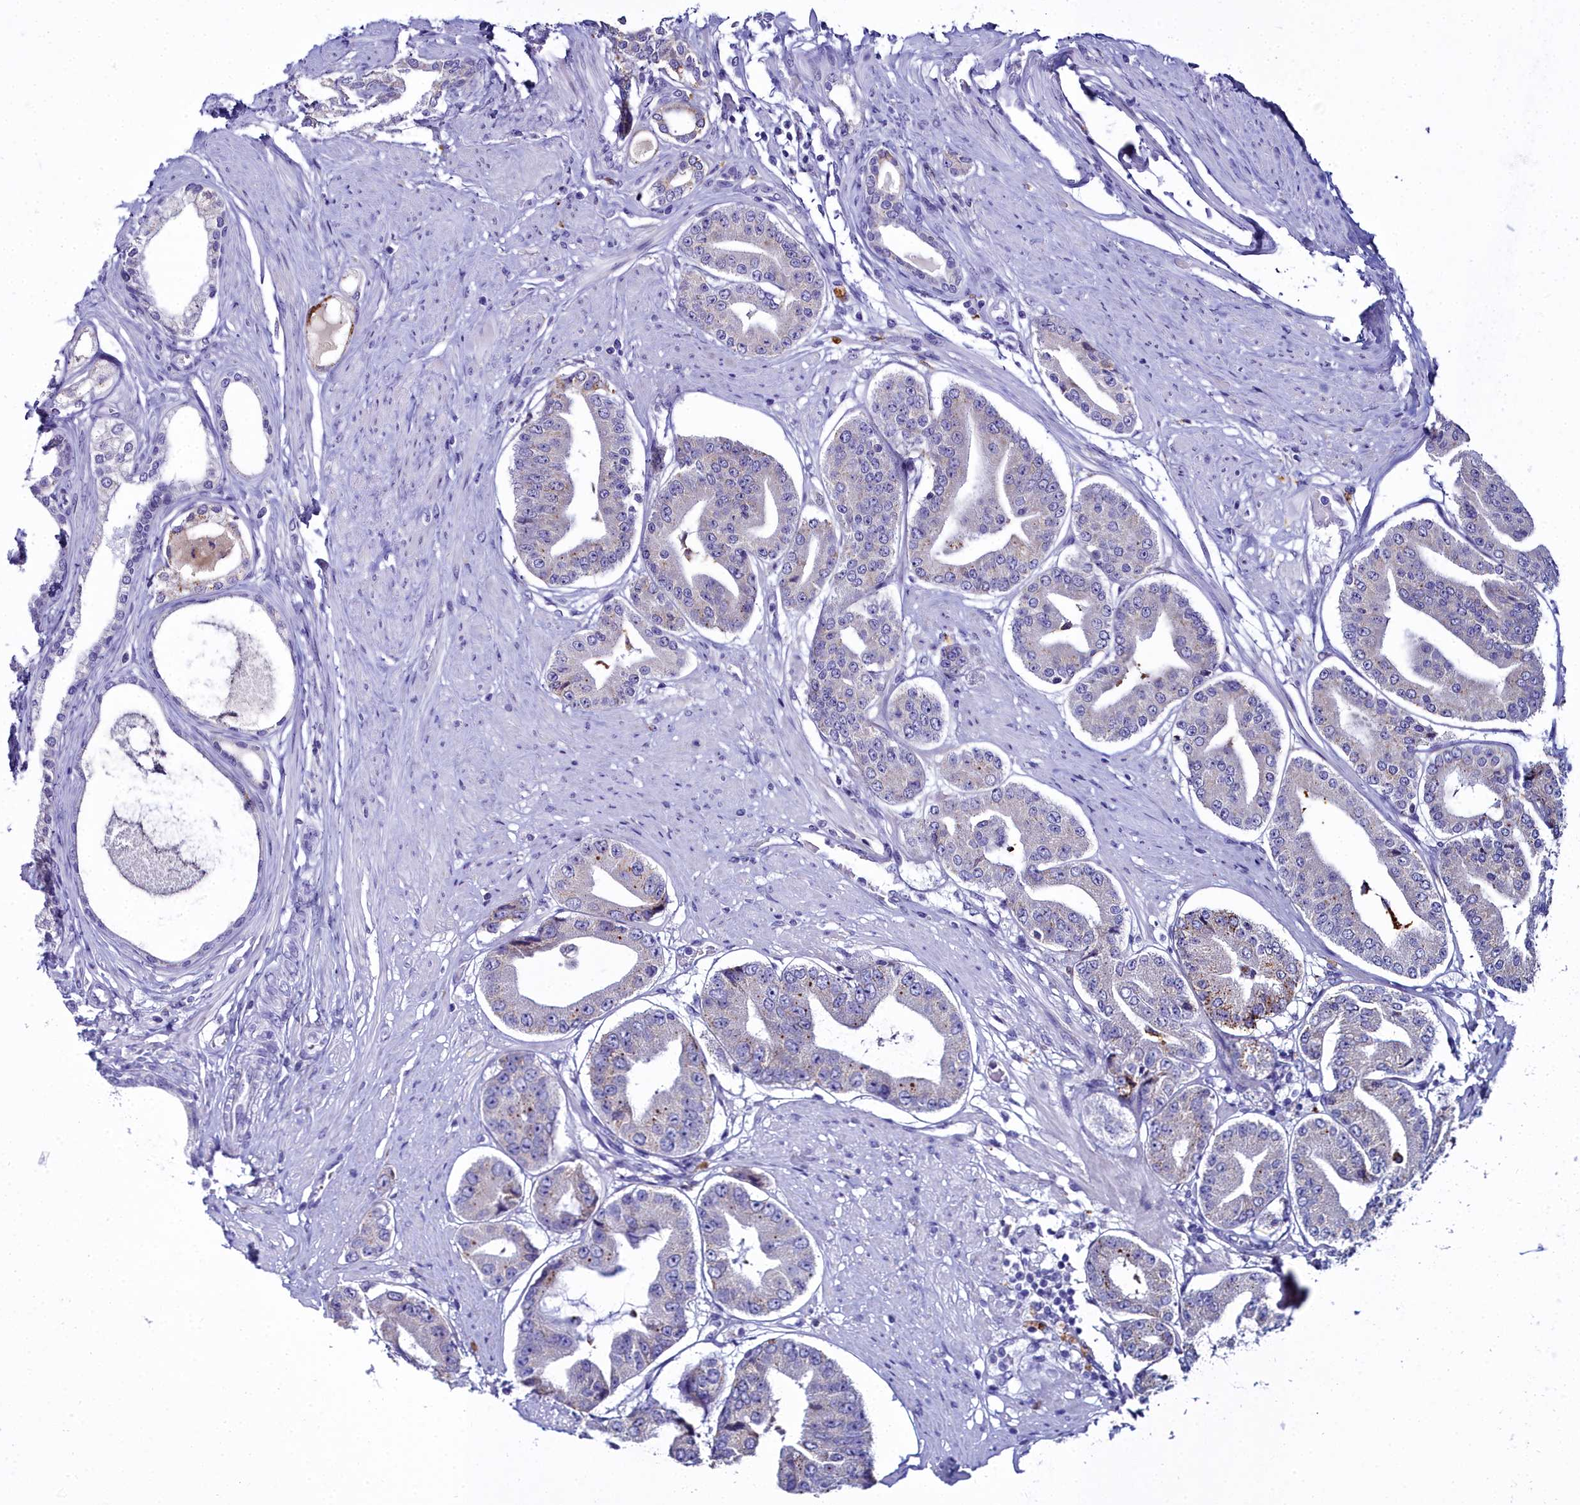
{"staining": {"intensity": "moderate", "quantity": "<25%", "location": "cytoplasmic/membranous"}, "tissue": "prostate cancer", "cell_type": "Tumor cells", "image_type": "cancer", "snomed": [{"axis": "morphology", "description": "Adenocarcinoma, High grade"}, {"axis": "topography", "description": "Prostate"}], "caption": "Human prostate cancer (high-grade adenocarcinoma) stained with a protein marker displays moderate staining in tumor cells.", "gene": "ELAPOR2", "patient": {"sex": "male", "age": 63}}